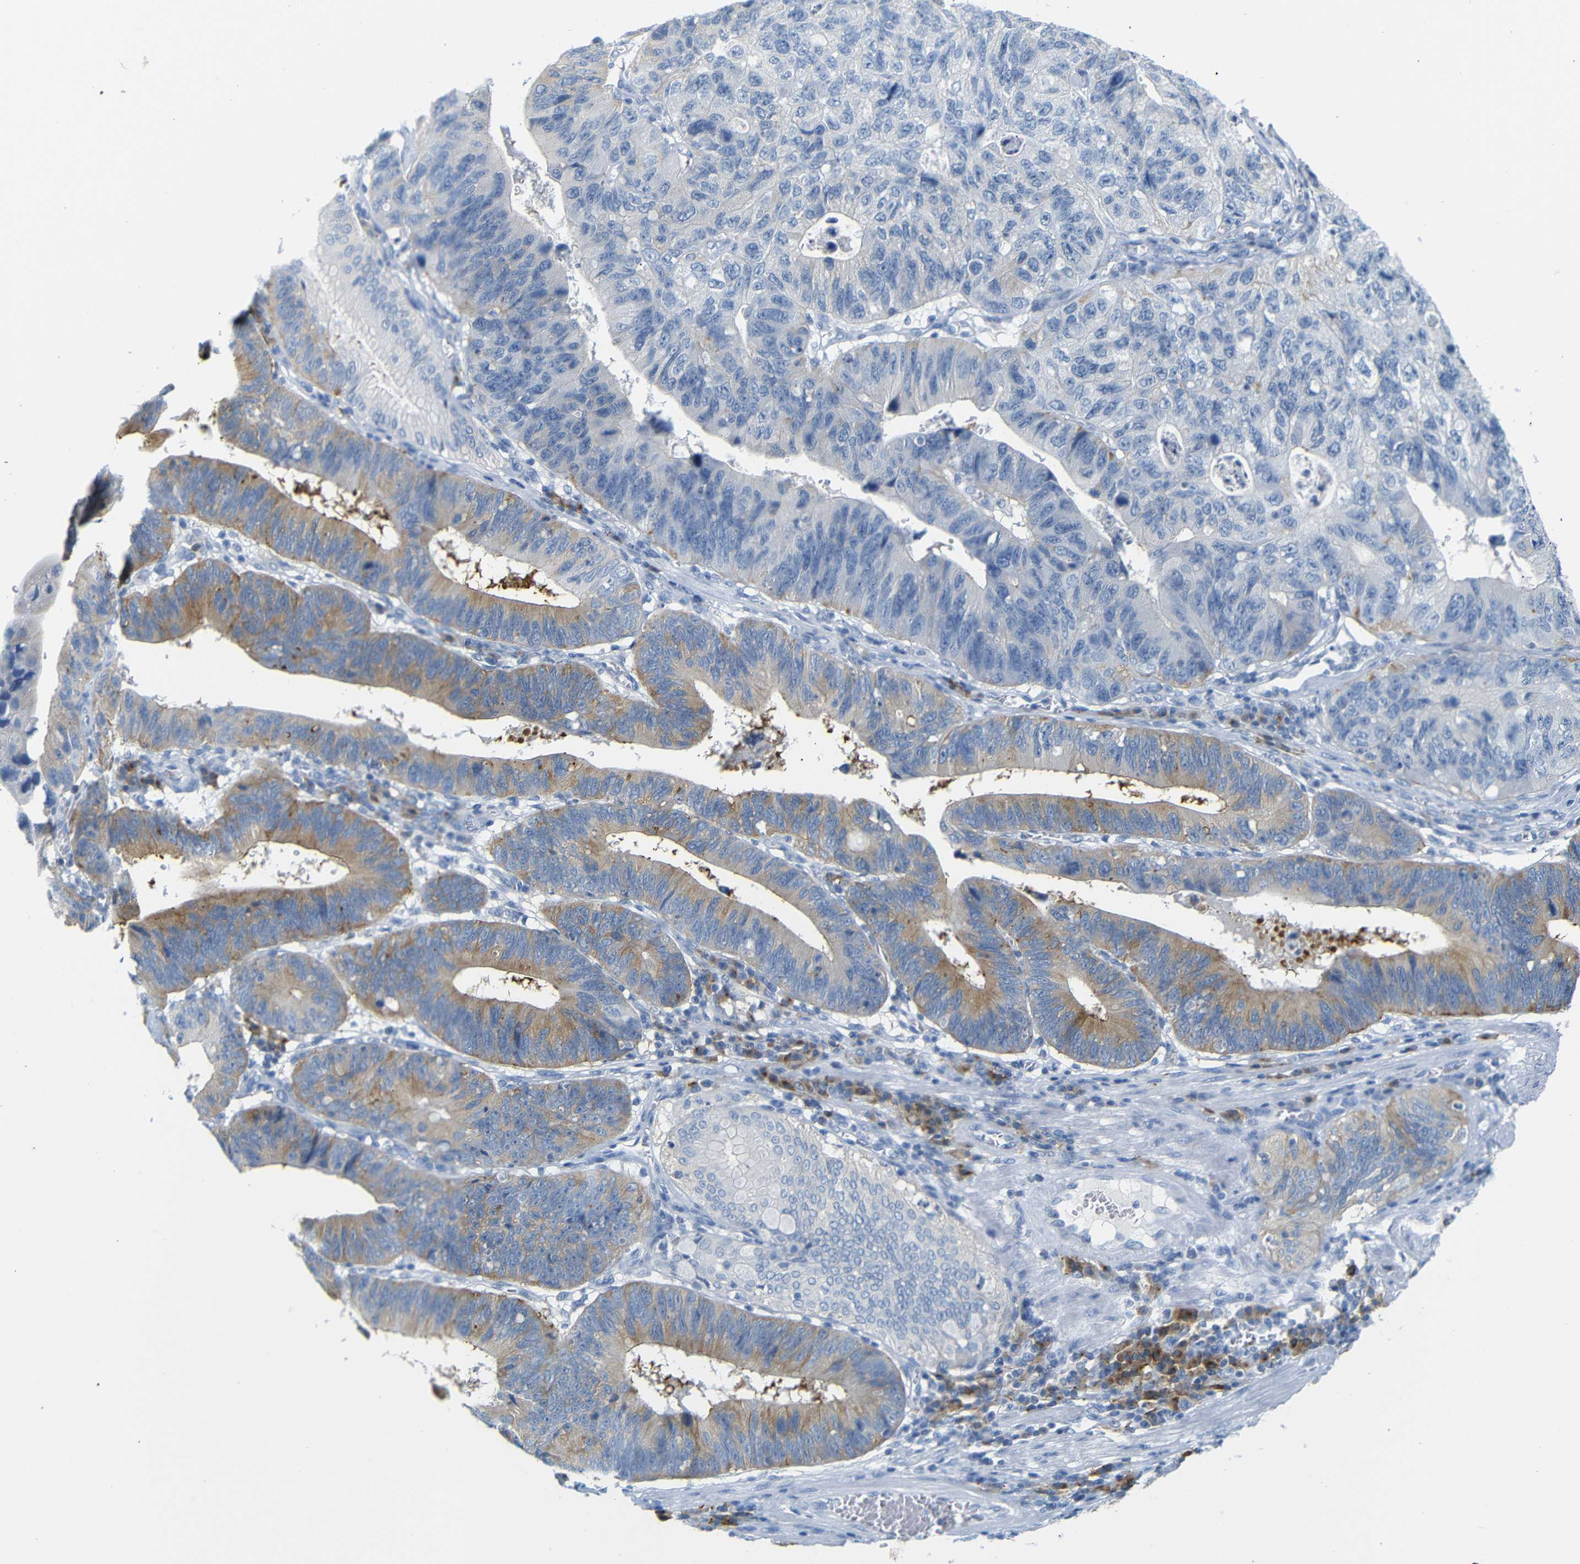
{"staining": {"intensity": "moderate", "quantity": ">75%", "location": "cytoplasmic/membranous"}, "tissue": "stomach cancer", "cell_type": "Tumor cells", "image_type": "cancer", "snomed": [{"axis": "morphology", "description": "Adenocarcinoma, NOS"}, {"axis": "topography", "description": "Stomach"}], "caption": "Adenocarcinoma (stomach) stained with DAB IHC demonstrates medium levels of moderate cytoplasmic/membranous expression in about >75% of tumor cells.", "gene": "FCRL1", "patient": {"sex": "male", "age": 59}}